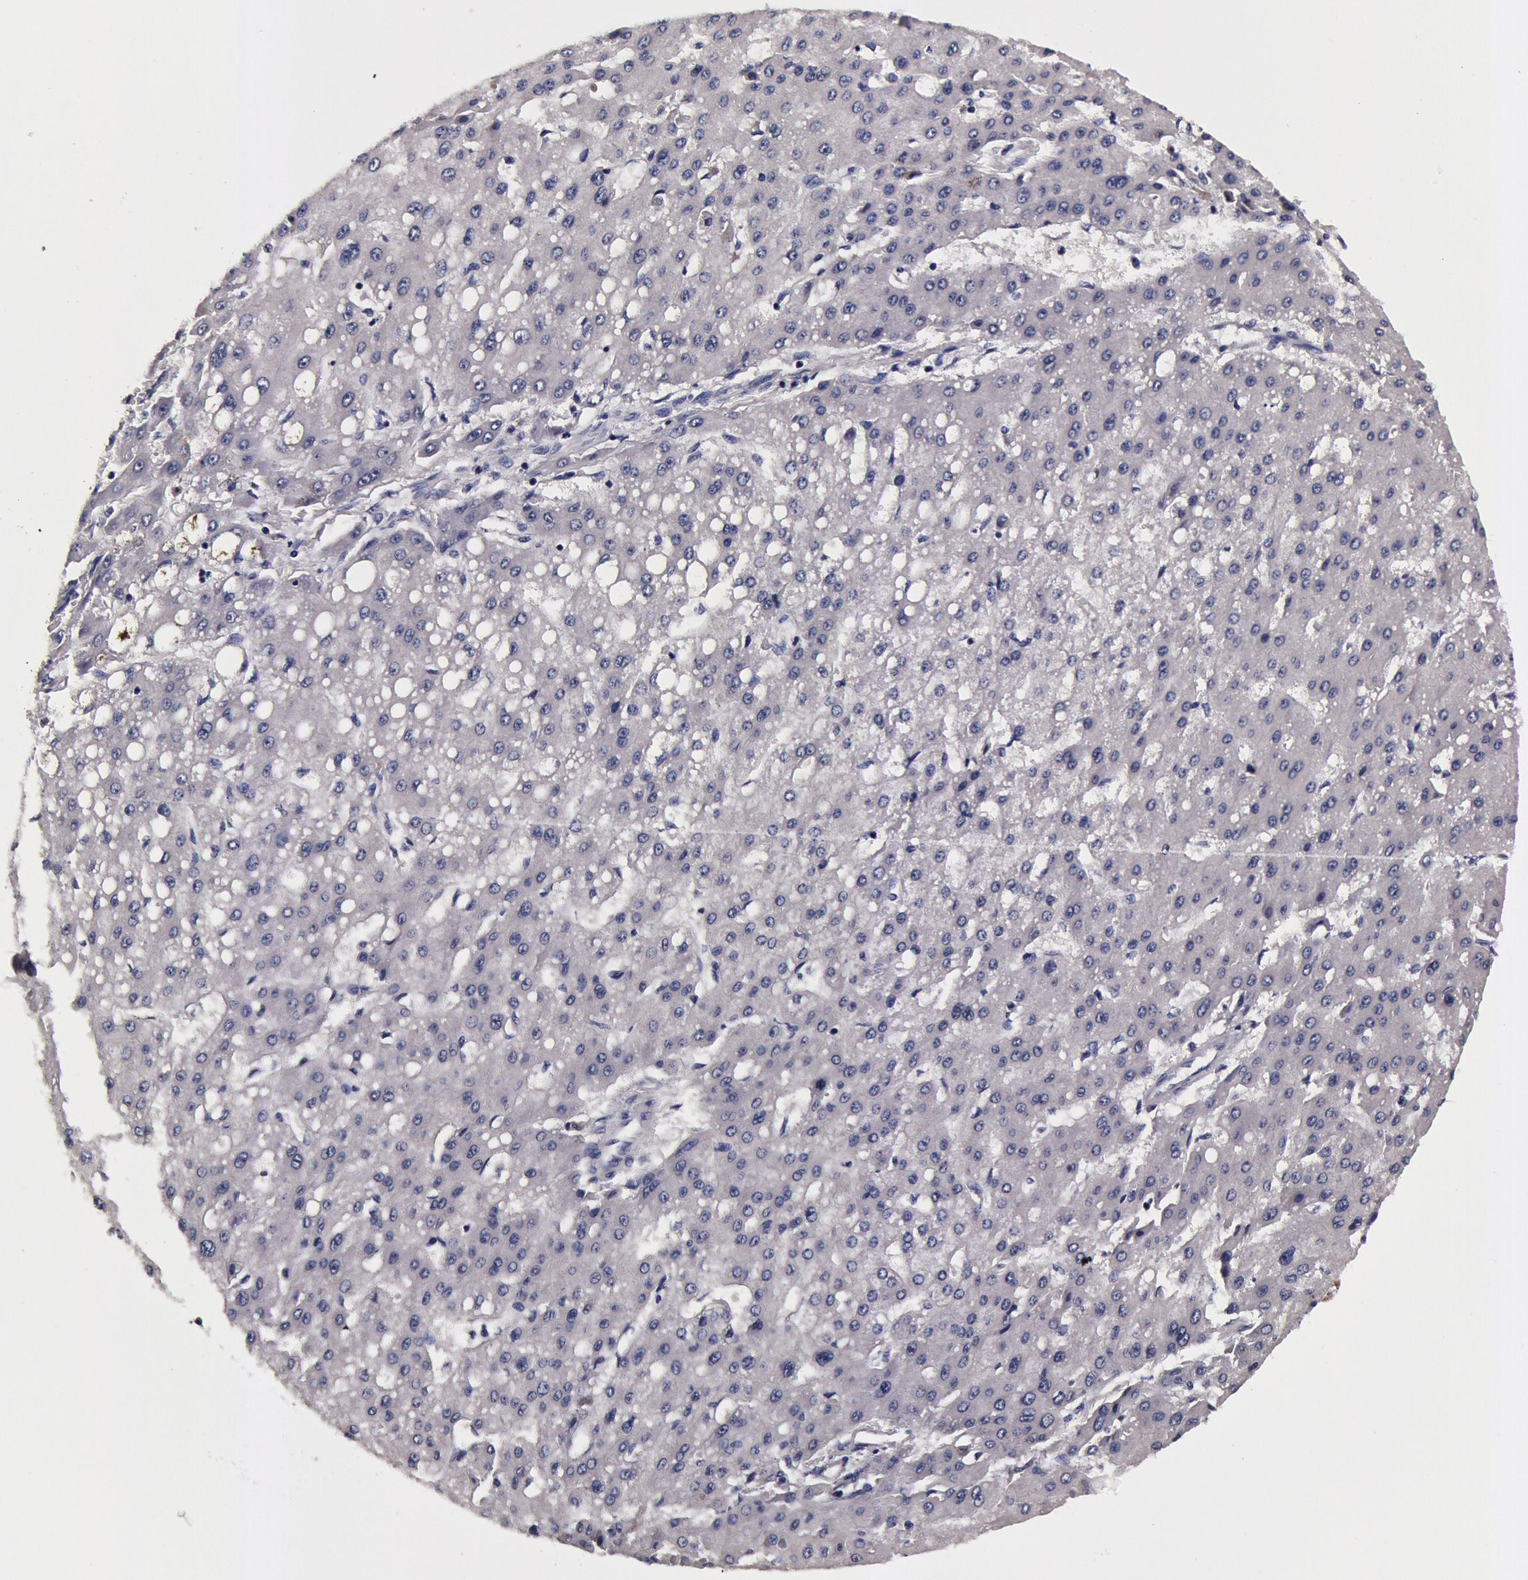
{"staining": {"intensity": "negative", "quantity": "none", "location": "none"}, "tissue": "liver cancer", "cell_type": "Tumor cells", "image_type": "cancer", "snomed": [{"axis": "morphology", "description": "Carcinoma, Hepatocellular, NOS"}, {"axis": "topography", "description": "Liver"}], "caption": "Histopathology image shows no protein positivity in tumor cells of liver cancer (hepatocellular carcinoma) tissue.", "gene": "CCDC22", "patient": {"sex": "female", "age": 52}}